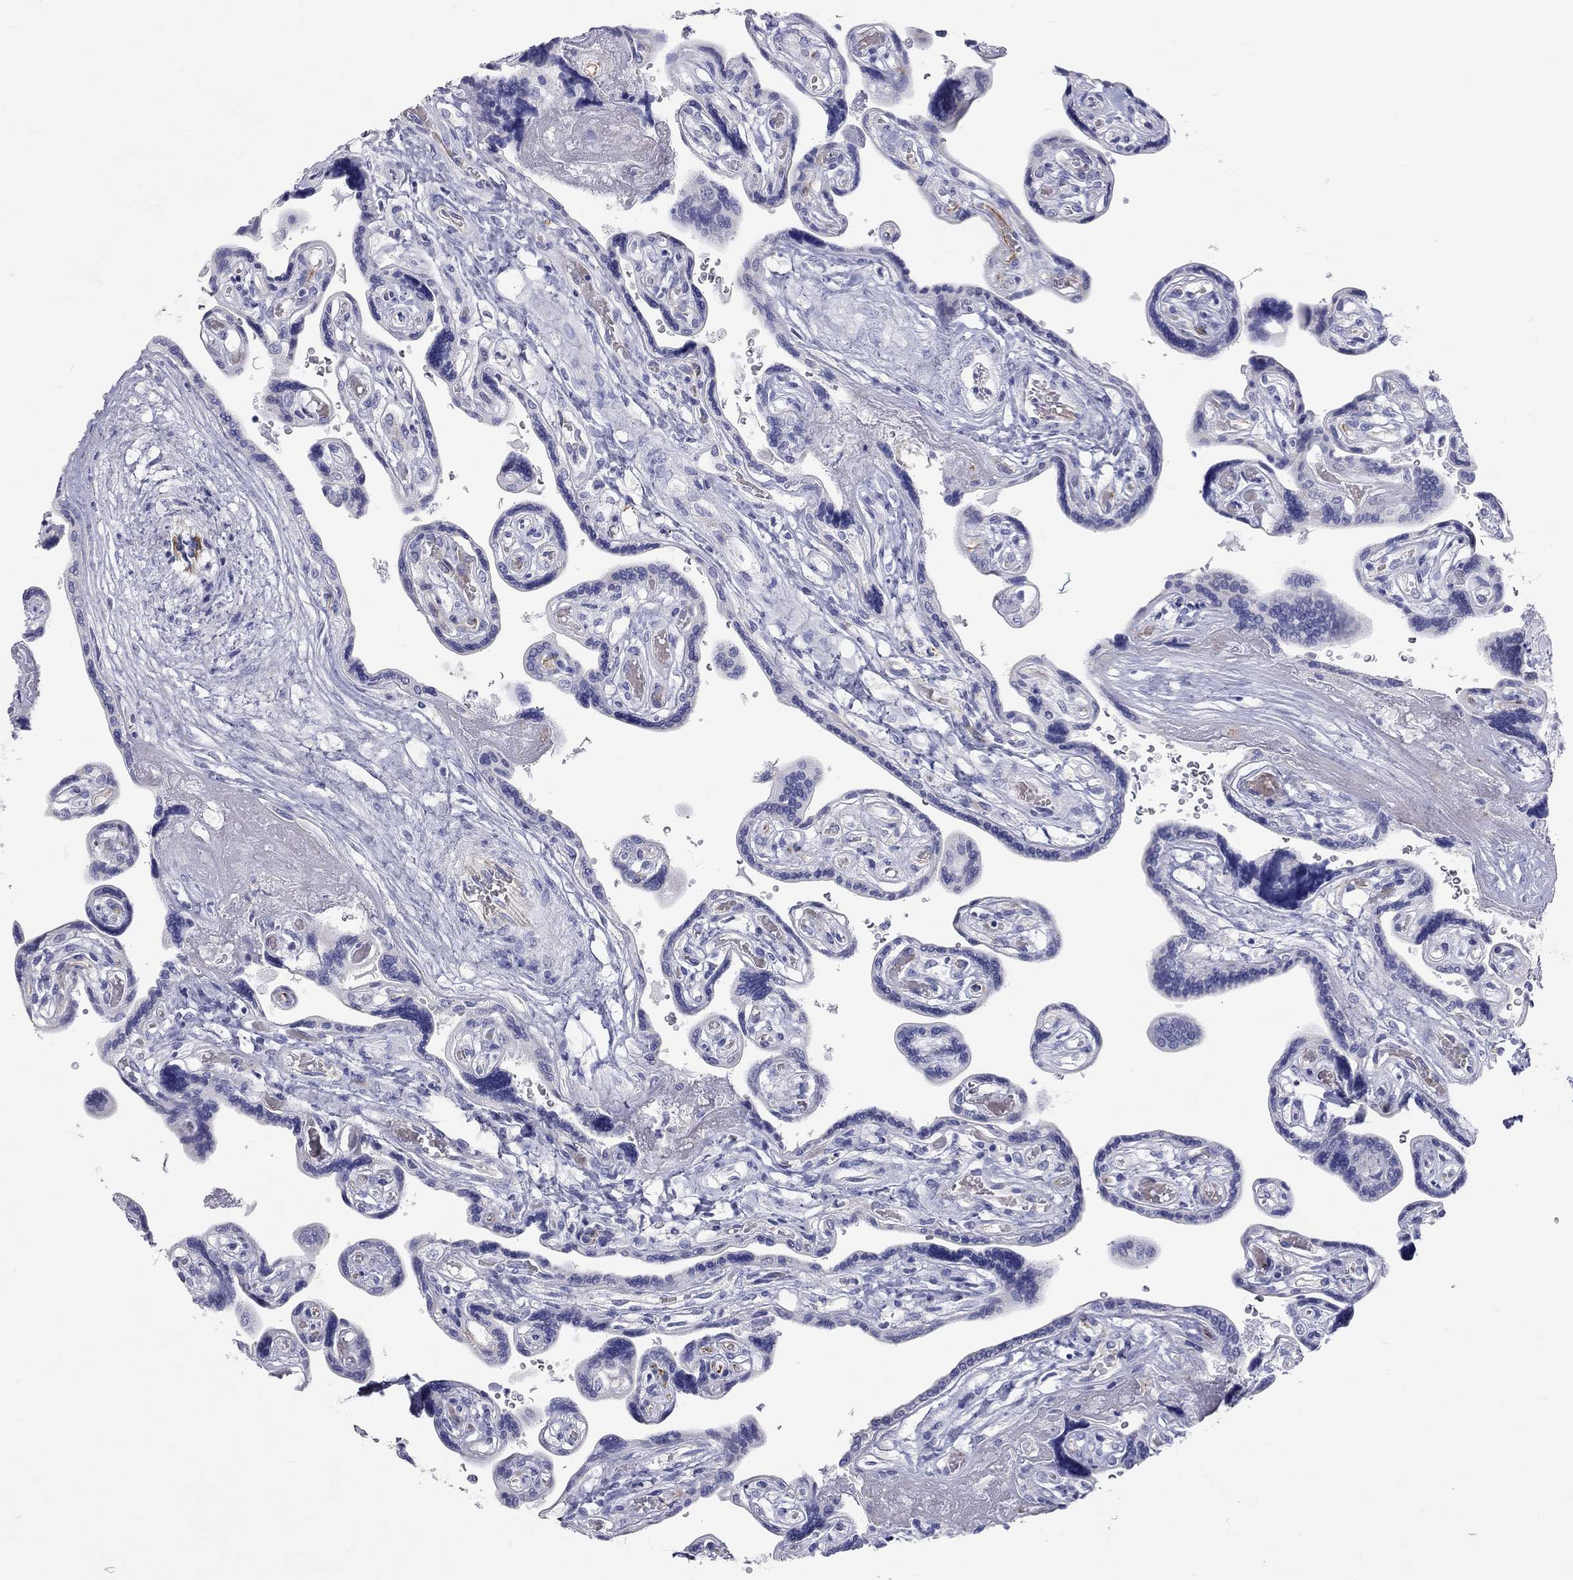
{"staining": {"intensity": "negative", "quantity": "none", "location": "none"}, "tissue": "placenta", "cell_type": "Decidual cells", "image_type": "normal", "snomed": [{"axis": "morphology", "description": "Normal tissue, NOS"}, {"axis": "topography", "description": "Placenta"}], "caption": "DAB immunohistochemical staining of benign human placenta exhibits no significant expression in decidual cells. (Immunohistochemistry (ihc), brightfield microscopy, high magnification).", "gene": "PCDHGC5", "patient": {"sex": "female", "age": 32}}